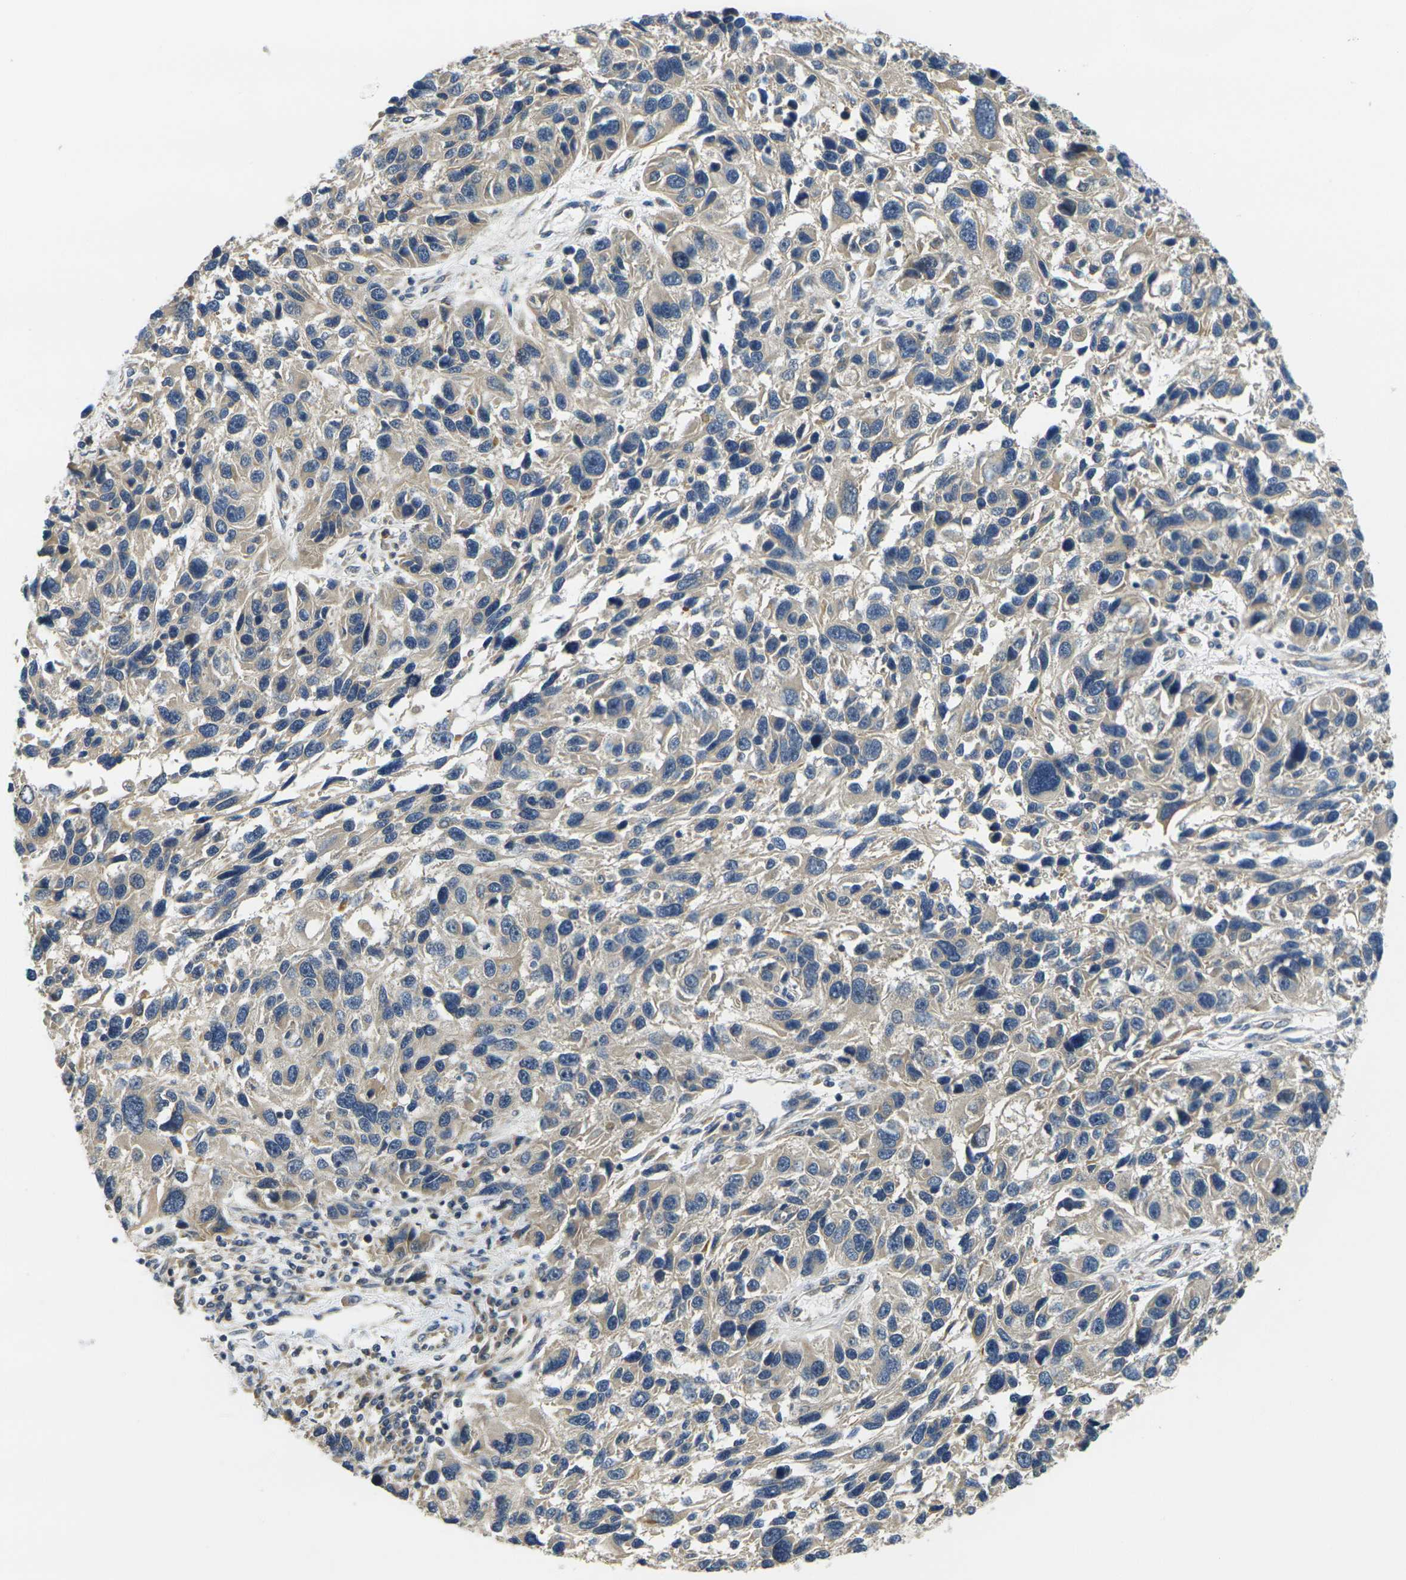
{"staining": {"intensity": "weak", "quantity": "25%-75%", "location": "cytoplasmic/membranous"}, "tissue": "melanoma", "cell_type": "Tumor cells", "image_type": "cancer", "snomed": [{"axis": "morphology", "description": "Malignant melanoma, NOS"}, {"axis": "topography", "description": "Skin"}], "caption": "A photomicrograph of human malignant melanoma stained for a protein shows weak cytoplasmic/membranous brown staining in tumor cells.", "gene": "MINAR2", "patient": {"sex": "male", "age": 53}}